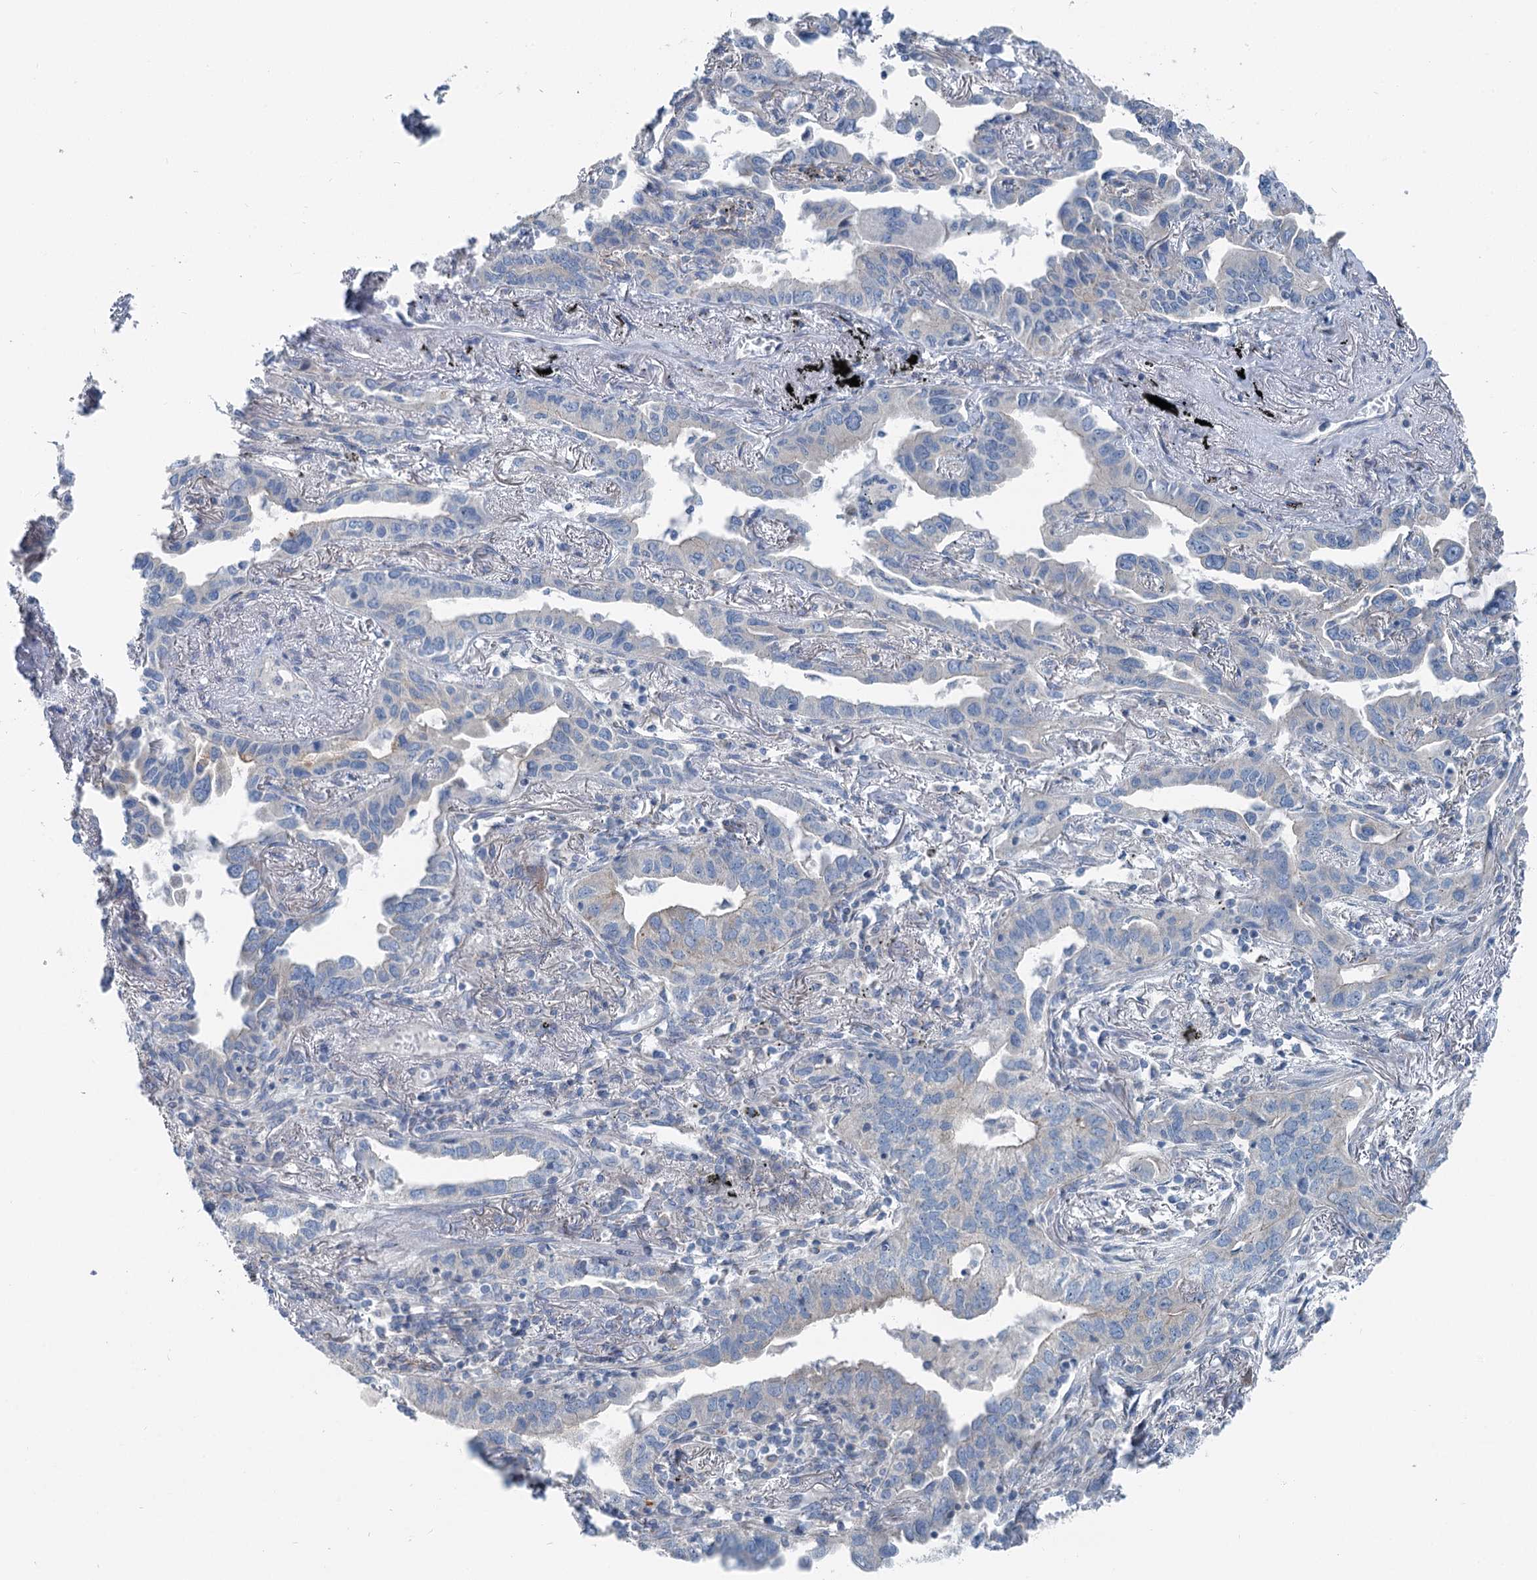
{"staining": {"intensity": "negative", "quantity": "none", "location": "none"}, "tissue": "lung cancer", "cell_type": "Tumor cells", "image_type": "cancer", "snomed": [{"axis": "morphology", "description": "Adenocarcinoma, NOS"}, {"axis": "topography", "description": "Lung"}], "caption": "A micrograph of lung adenocarcinoma stained for a protein displays no brown staining in tumor cells.", "gene": "MARK2", "patient": {"sex": "male", "age": 67}}